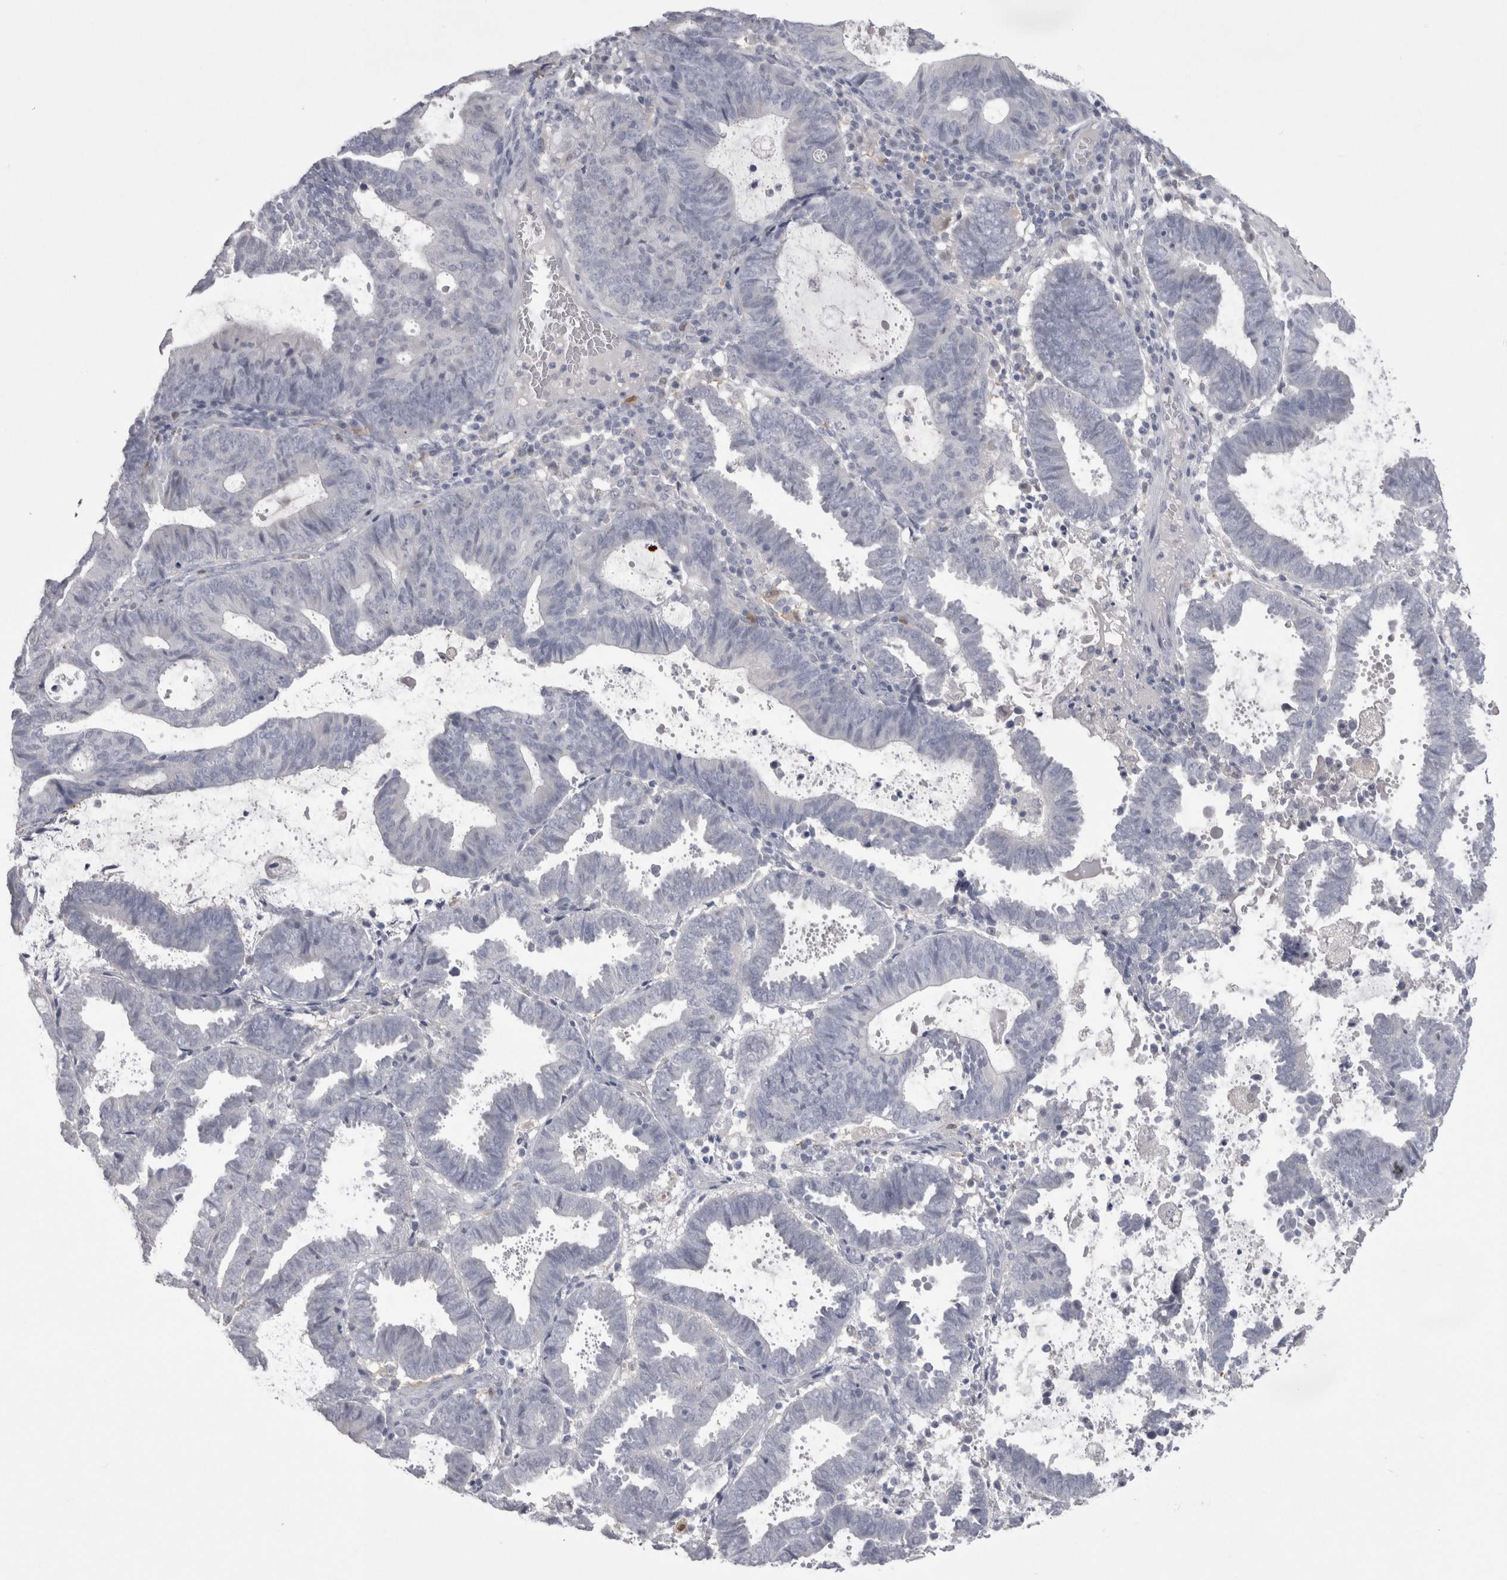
{"staining": {"intensity": "negative", "quantity": "none", "location": "none"}, "tissue": "endometrial cancer", "cell_type": "Tumor cells", "image_type": "cancer", "snomed": [{"axis": "morphology", "description": "Adenocarcinoma, NOS"}, {"axis": "topography", "description": "Uterus"}], "caption": "IHC micrograph of neoplastic tissue: human endometrial cancer (adenocarcinoma) stained with DAB demonstrates no significant protein staining in tumor cells. The staining was performed using DAB (3,3'-diaminobenzidine) to visualize the protein expression in brown, while the nuclei were stained in blue with hematoxylin (Magnification: 20x).", "gene": "SUCNR1", "patient": {"sex": "female", "age": 83}}